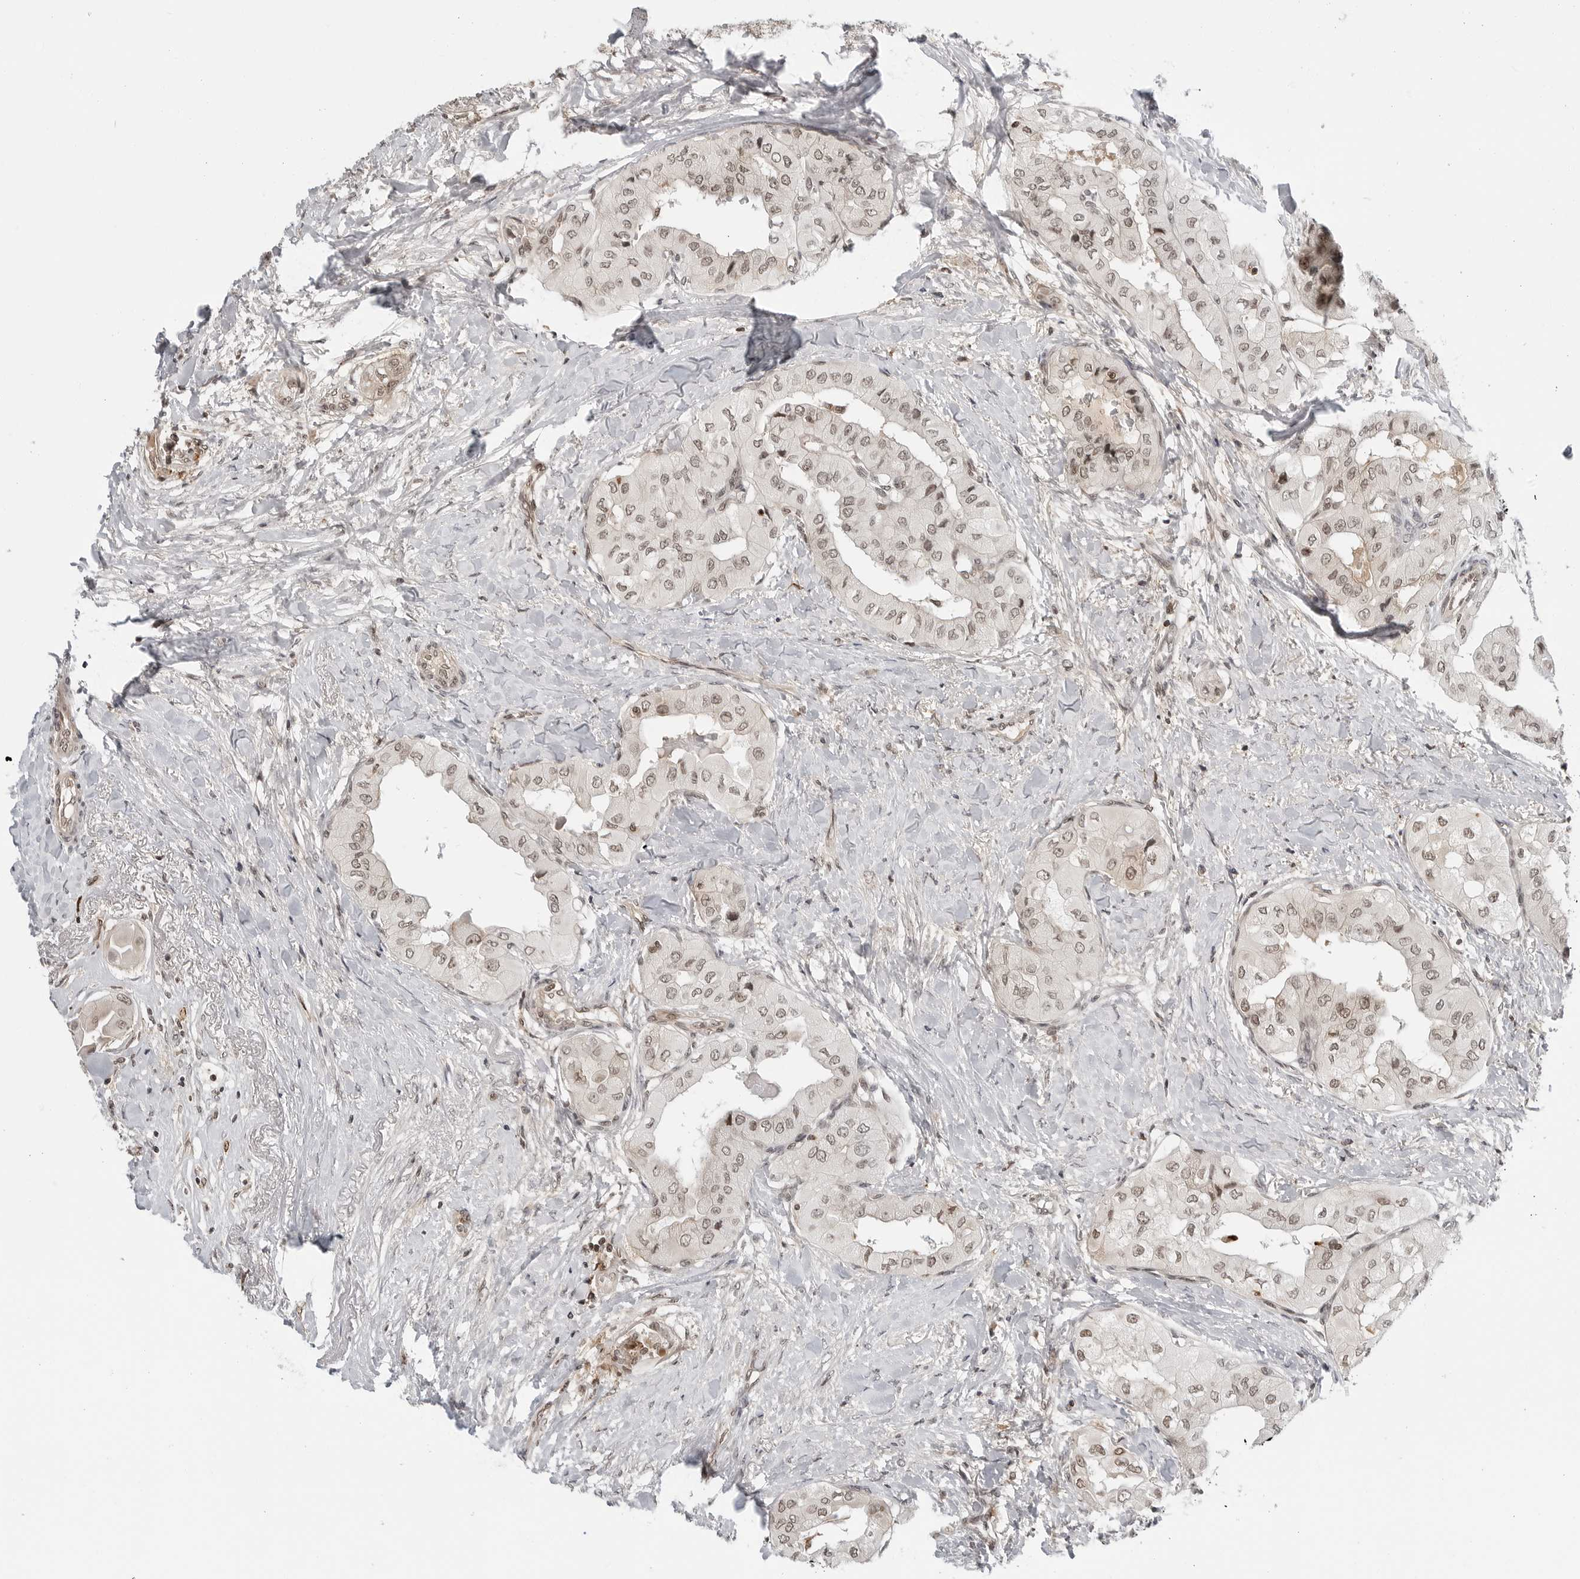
{"staining": {"intensity": "weak", "quantity": ">75%", "location": "nuclear"}, "tissue": "thyroid cancer", "cell_type": "Tumor cells", "image_type": "cancer", "snomed": [{"axis": "morphology", "description": "Papillary adenocarcinoma, NOS"}, {"axis": "topography", "description": "Thyroid gland"}], "caption": "Human thyroid cancer stained for a protein (brown) shows weak nuclear positive staining in about >75% of tumor cells.", "gene": "C8orf33", "patient": {"sex": "female", "age": 59}}